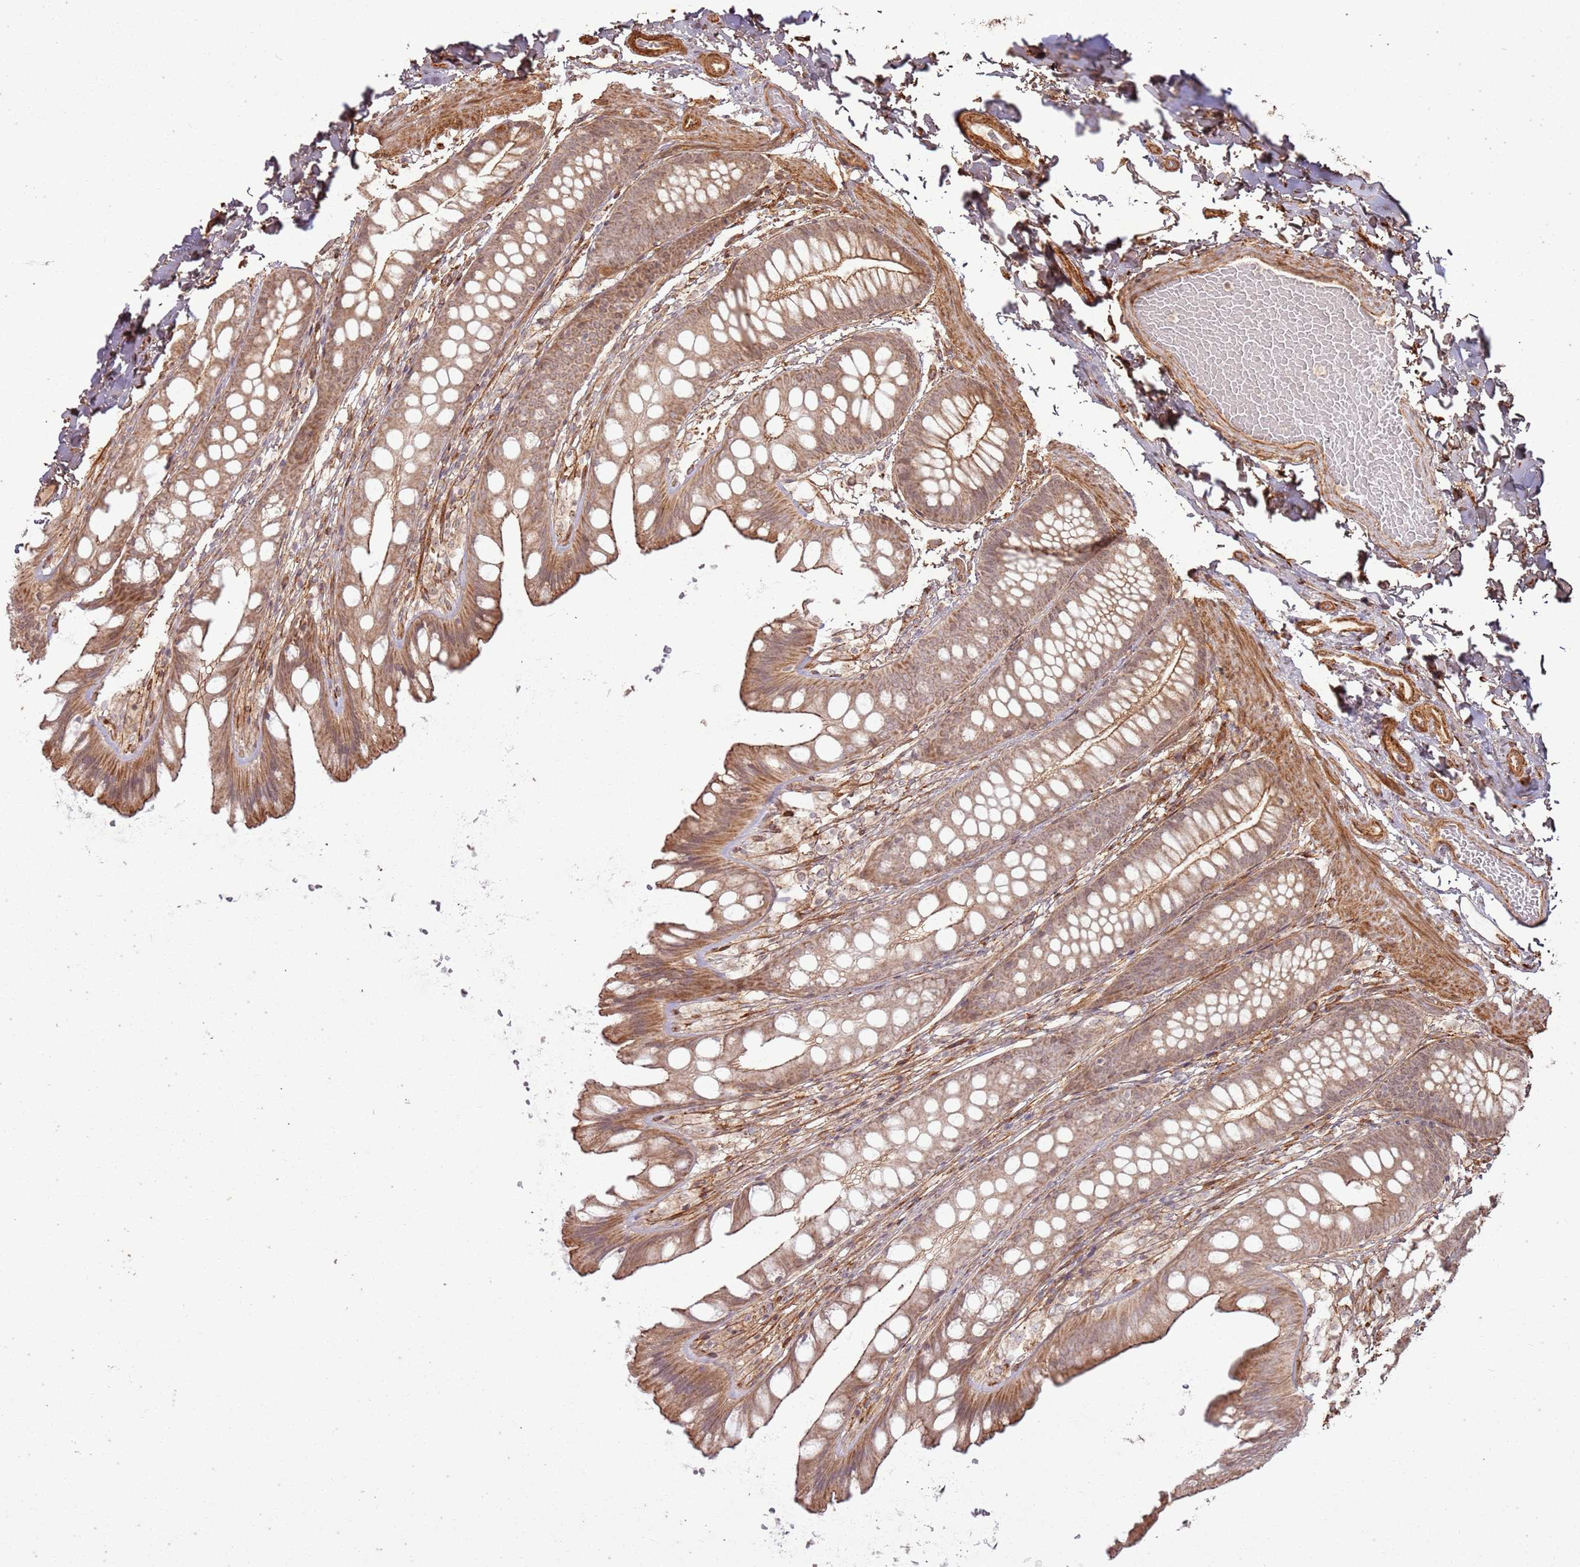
{"staining": {"intensity": "moderate", "quantity": ">75%", "location": "cytoplasmic/membranous"}, "tissue": "colon", "cell_type": "Endothelial cells", "image_type": "normal", "snomed": [{"axis": "morphology", "description": "Normal tissue, NOS"}, {"axis": "topography", "description": "Colon"}], "caption": "A brown stain highlights moderate cytoplasmic/membranous staining of a protein in endothelial cells of benign colon. (DAB (3,3'-diaminobenzidine) = brown stain, brightfield microscopy at high magnification).", "gene": "ZNF623", "patient": {"sex": "male", "age": 47}}